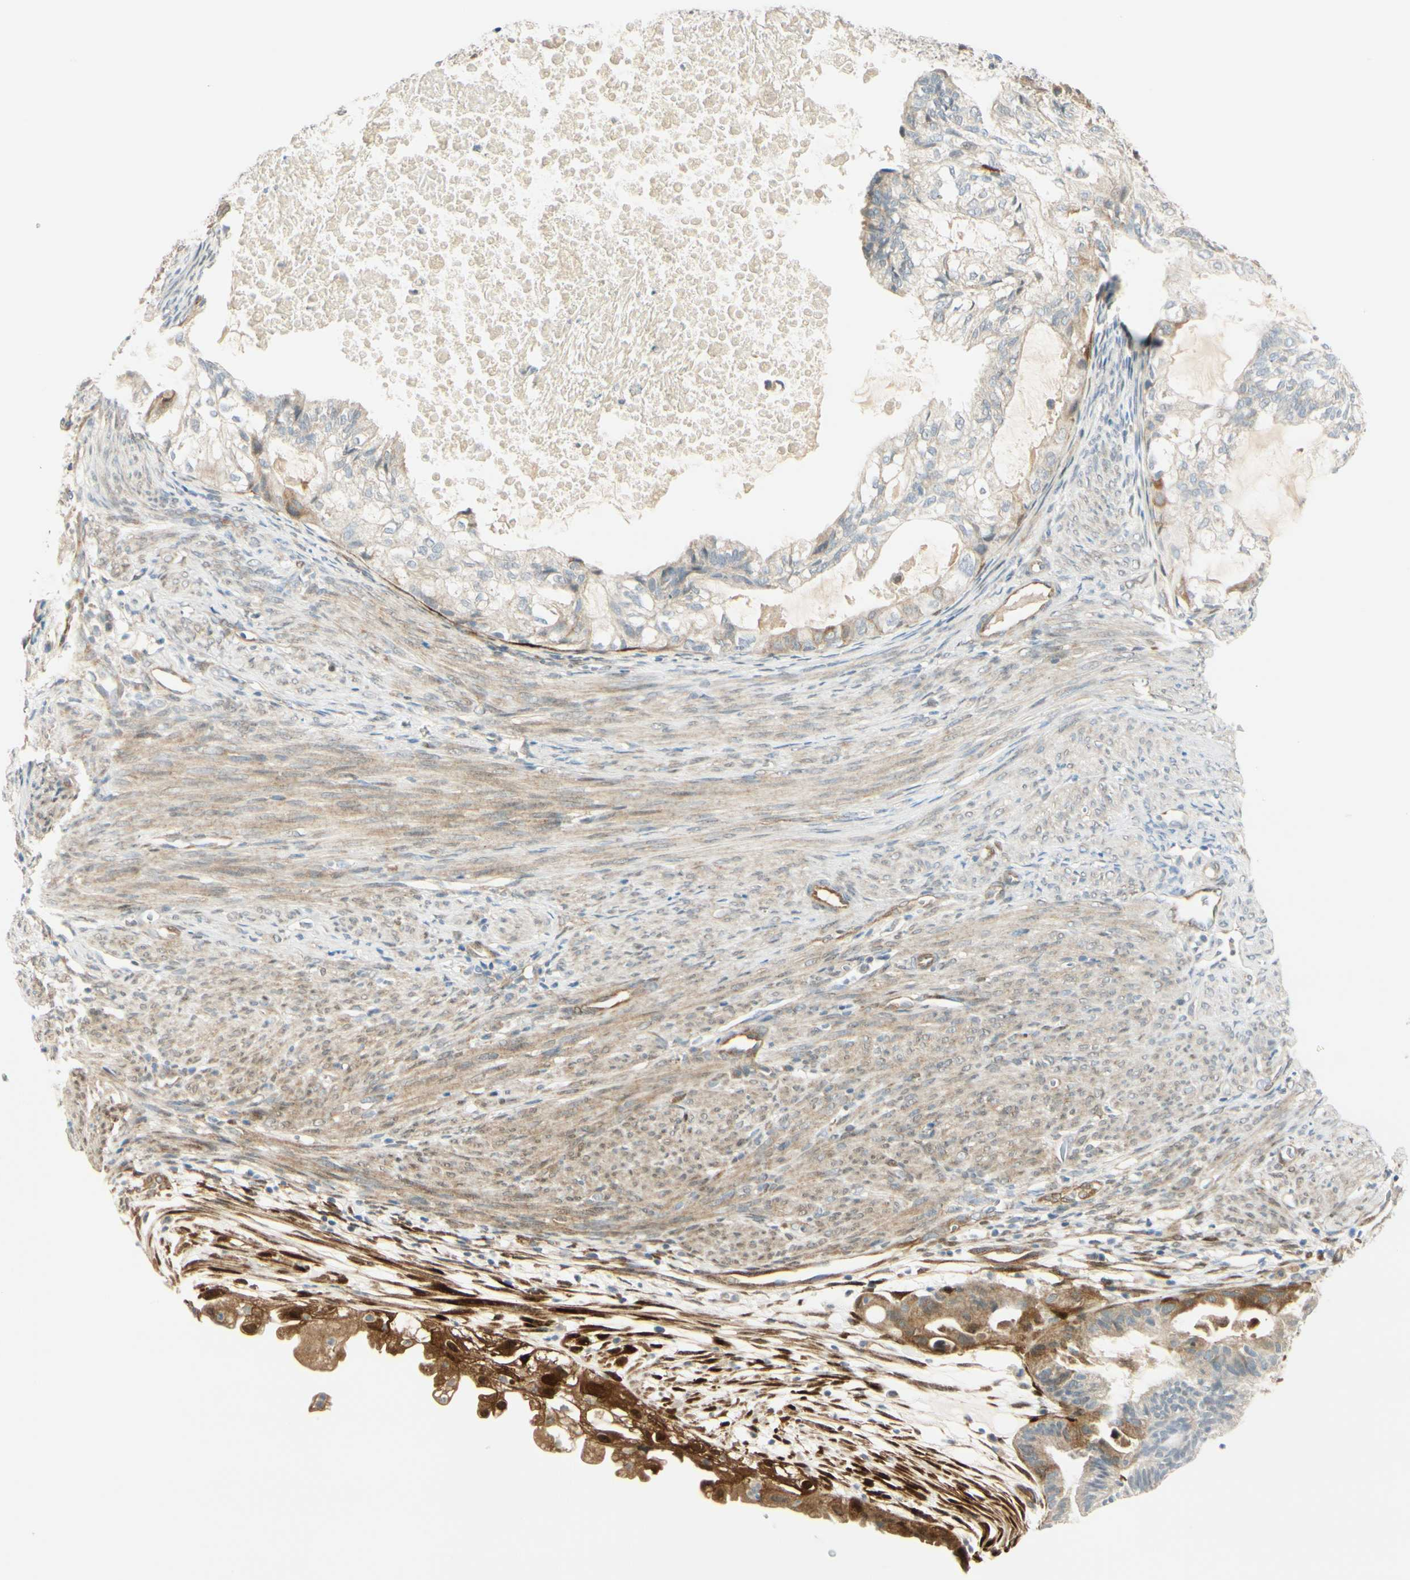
{"staining": {"intensity": "negative", "quantity": "none", "location": "none"}, "tissue": "cervical cancer", "cell_type": "Tumor cells", "image_type": "cancer", "snomed": [{"axis": "morphology", "description": "Normal tissue, NOS"}, {"axis": "morphology", "description": "Adenocarcinoma, NOS"}, {"axis": "topography", "description": "Cervix"}, {"axis": "topography", "description": "Endometrium"}], "caption": "Immunohistochemistry micrograph of cervical cancer (adenocarcinoma) stained for a protein (brown), which exhibits no positivity in tumor cells. (DAB IHC, high magnification).", "gene": "FHL2", "patient": {"sex": "female", "age": 86}}